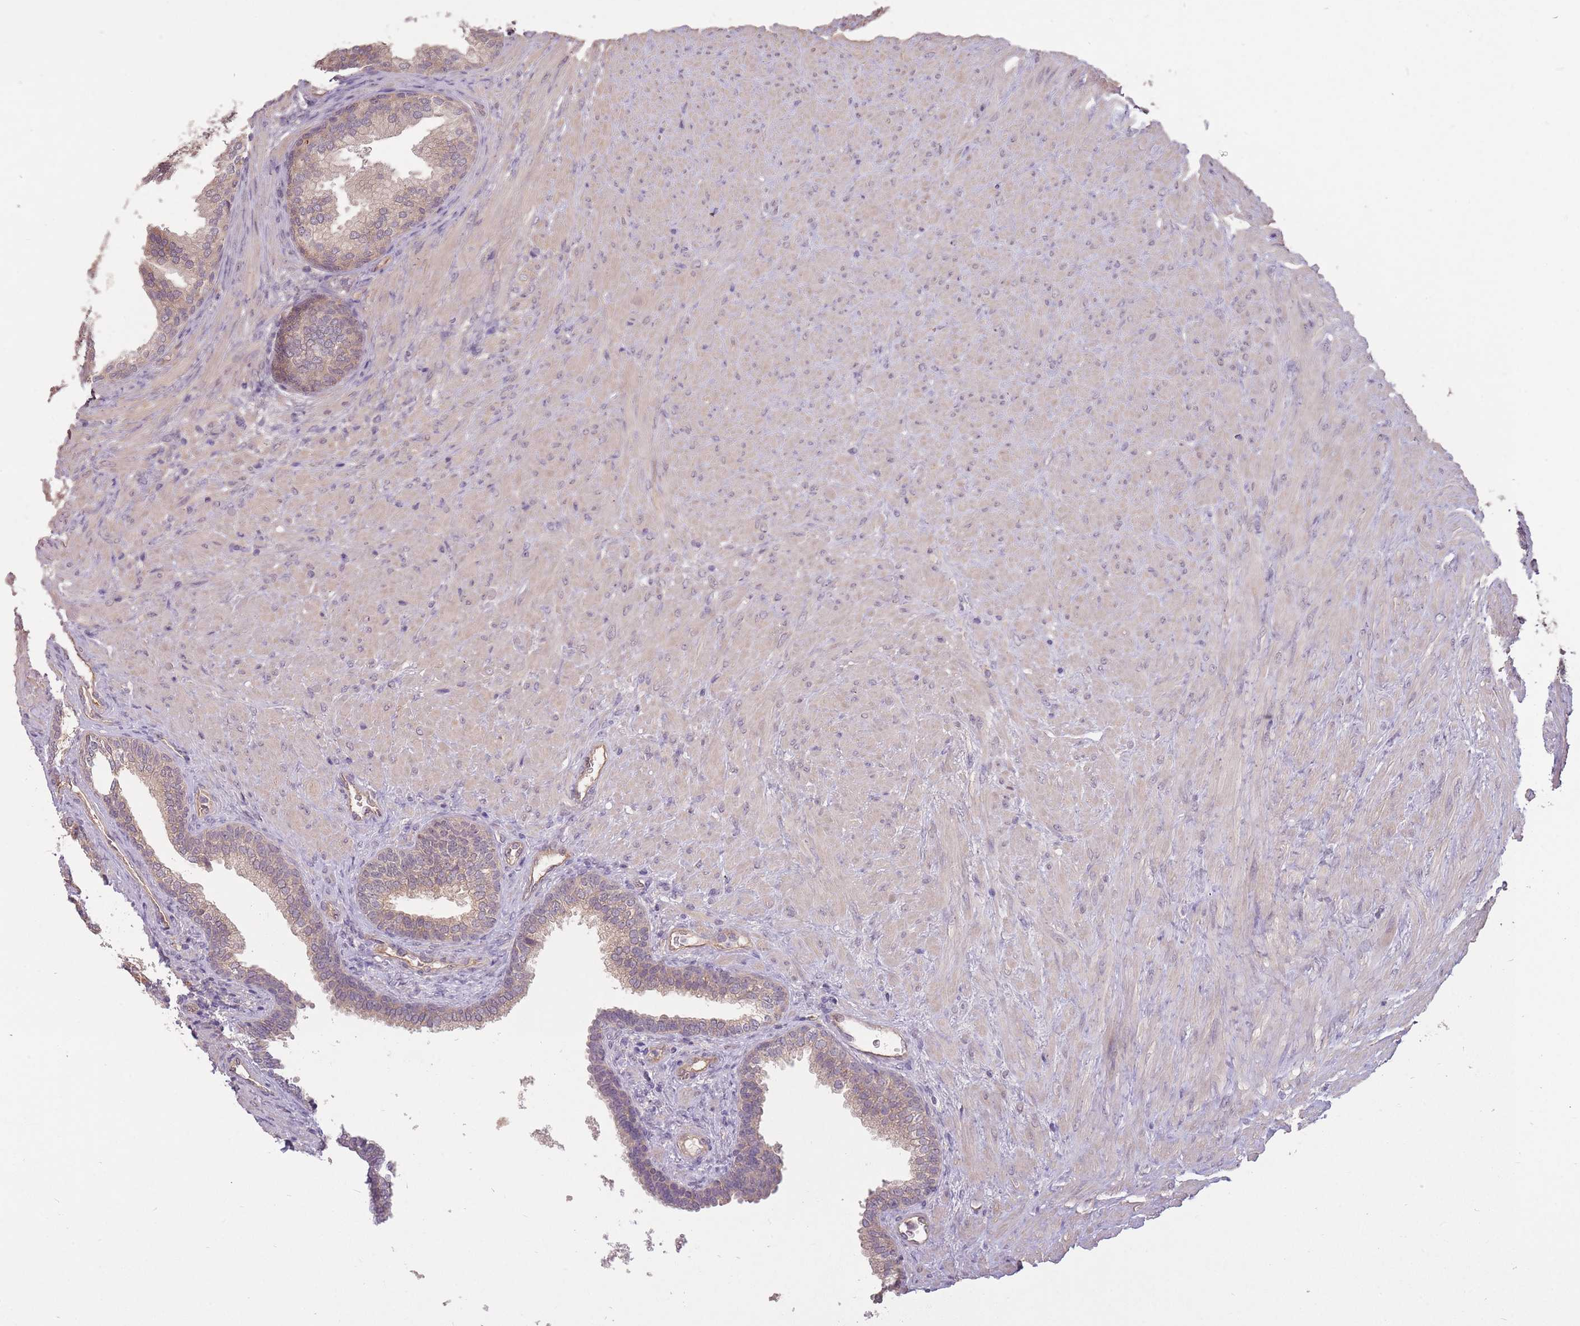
{"staining": {"intensity": "weak", "quantity": "25%-75%", "location": "cytoplasmic/membranous"}, "tissue": "prostate", "cell_type": "Glandular cells", "image_type": "normal", "snomed": [{"axis": "morphology", "description": "Normal tissue, NOS"}, {"axis": "topography", "description": "Prostate"}], "caption": "DAB immunohistochemical staining of benign human prostate reveals weak cytoplasmic/membranous protein expression in approximately 25%-75% of glandular cells.", "gene": "LRATD2", "patient": {"sex": "male", "age": 76}}